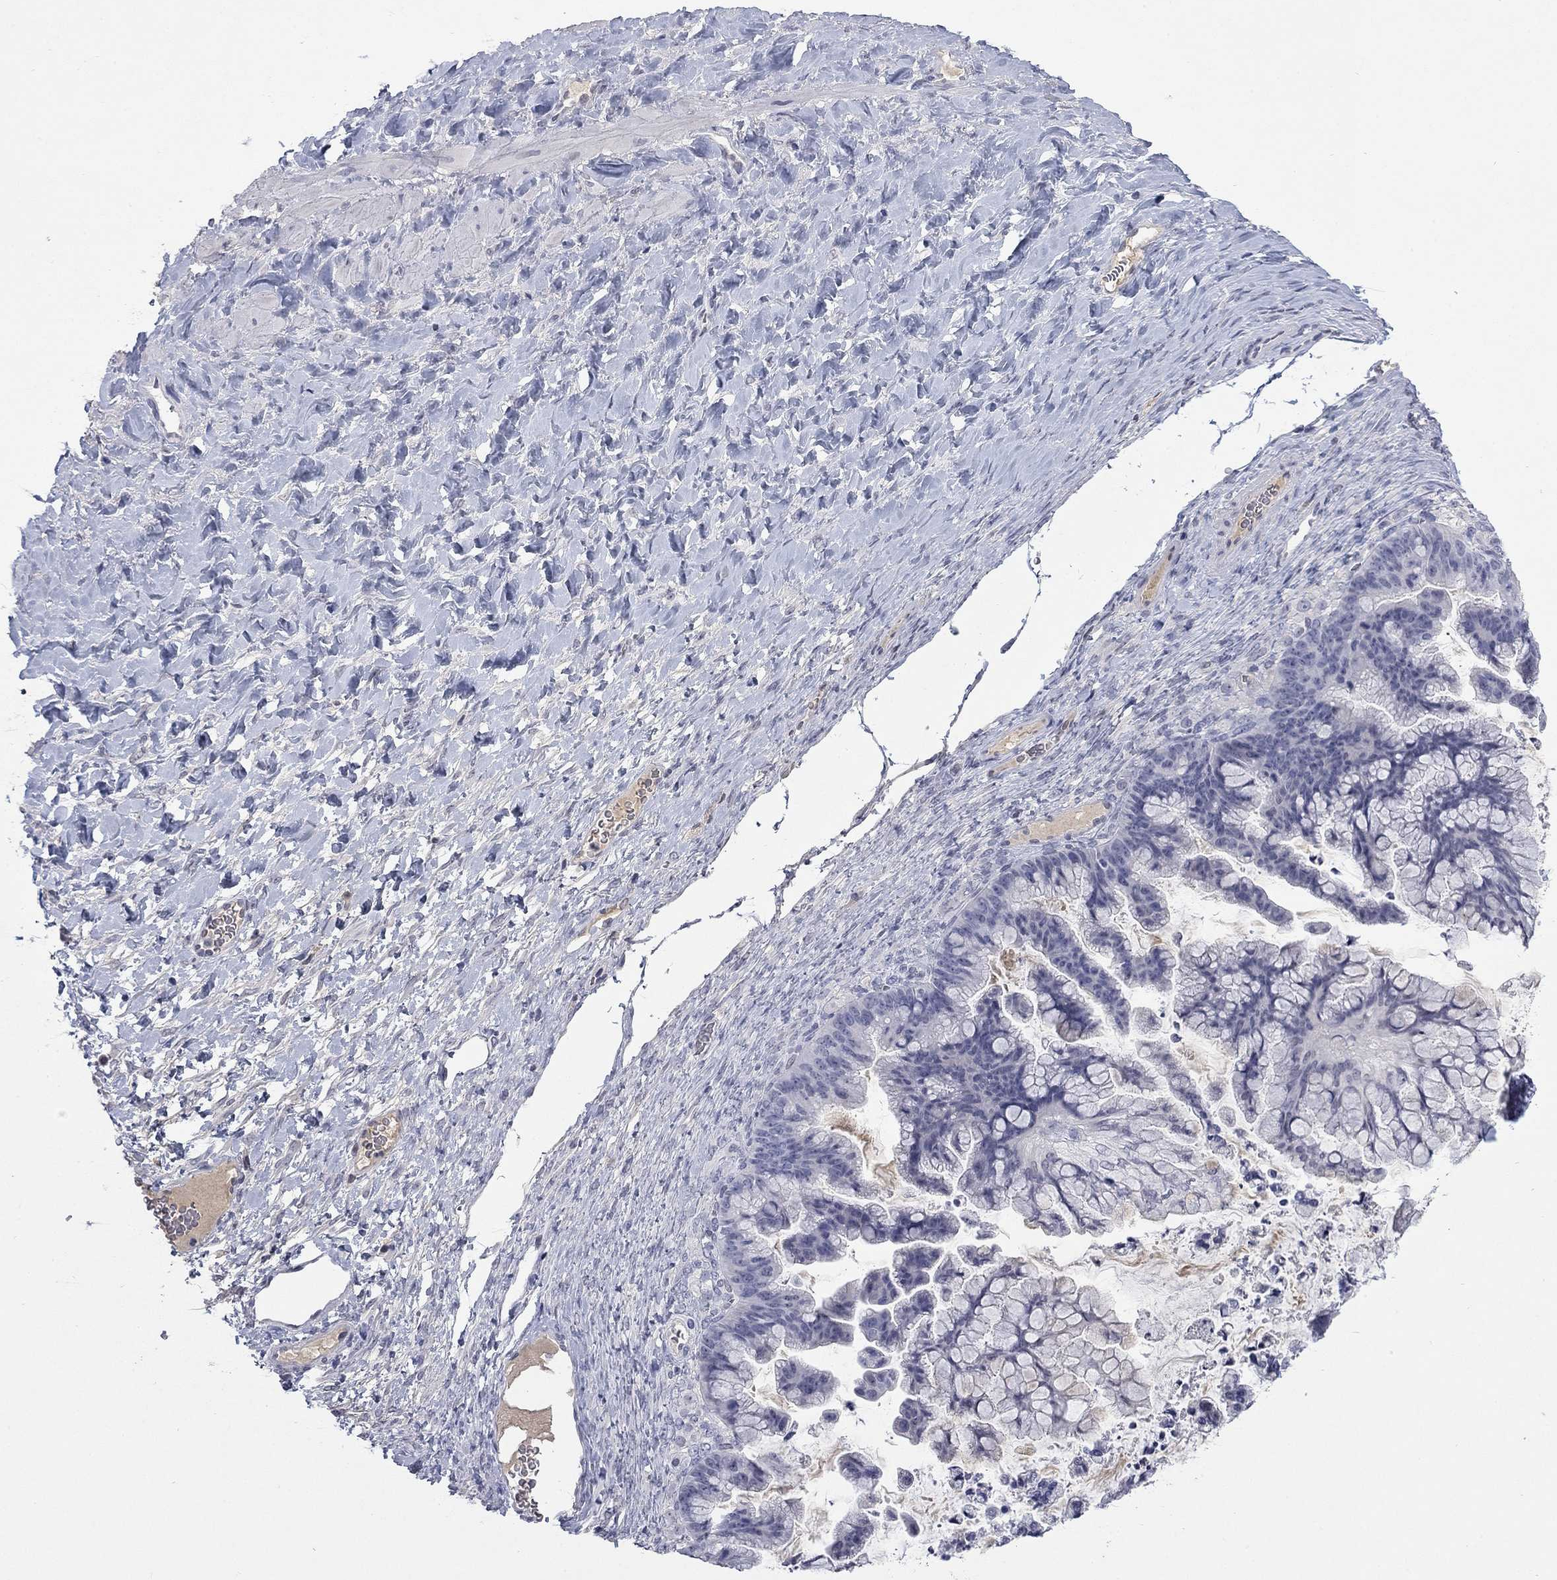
{"staining": {"intensity": "negative", "quantity": "none", "location": "none"}, "tissue": "ovarian cancer", "cell_type": "Tumor cells", "image_type": "cancer", "snomed": [{"axis": "morphology", "description": "Cystadenocarcinoma, mucinous, NOS"}, {"axis": "topography", "description": "Ovary"}], "caption": "Immunohistochemistry (IHC) micrograph of human mucinous cystadenocarcinoma (ovarian) stained for a protein (brown), which shows no positivity in tumor cells.", "gene": "SLC51A", "patient": {"sex": "female", "age": 67}}